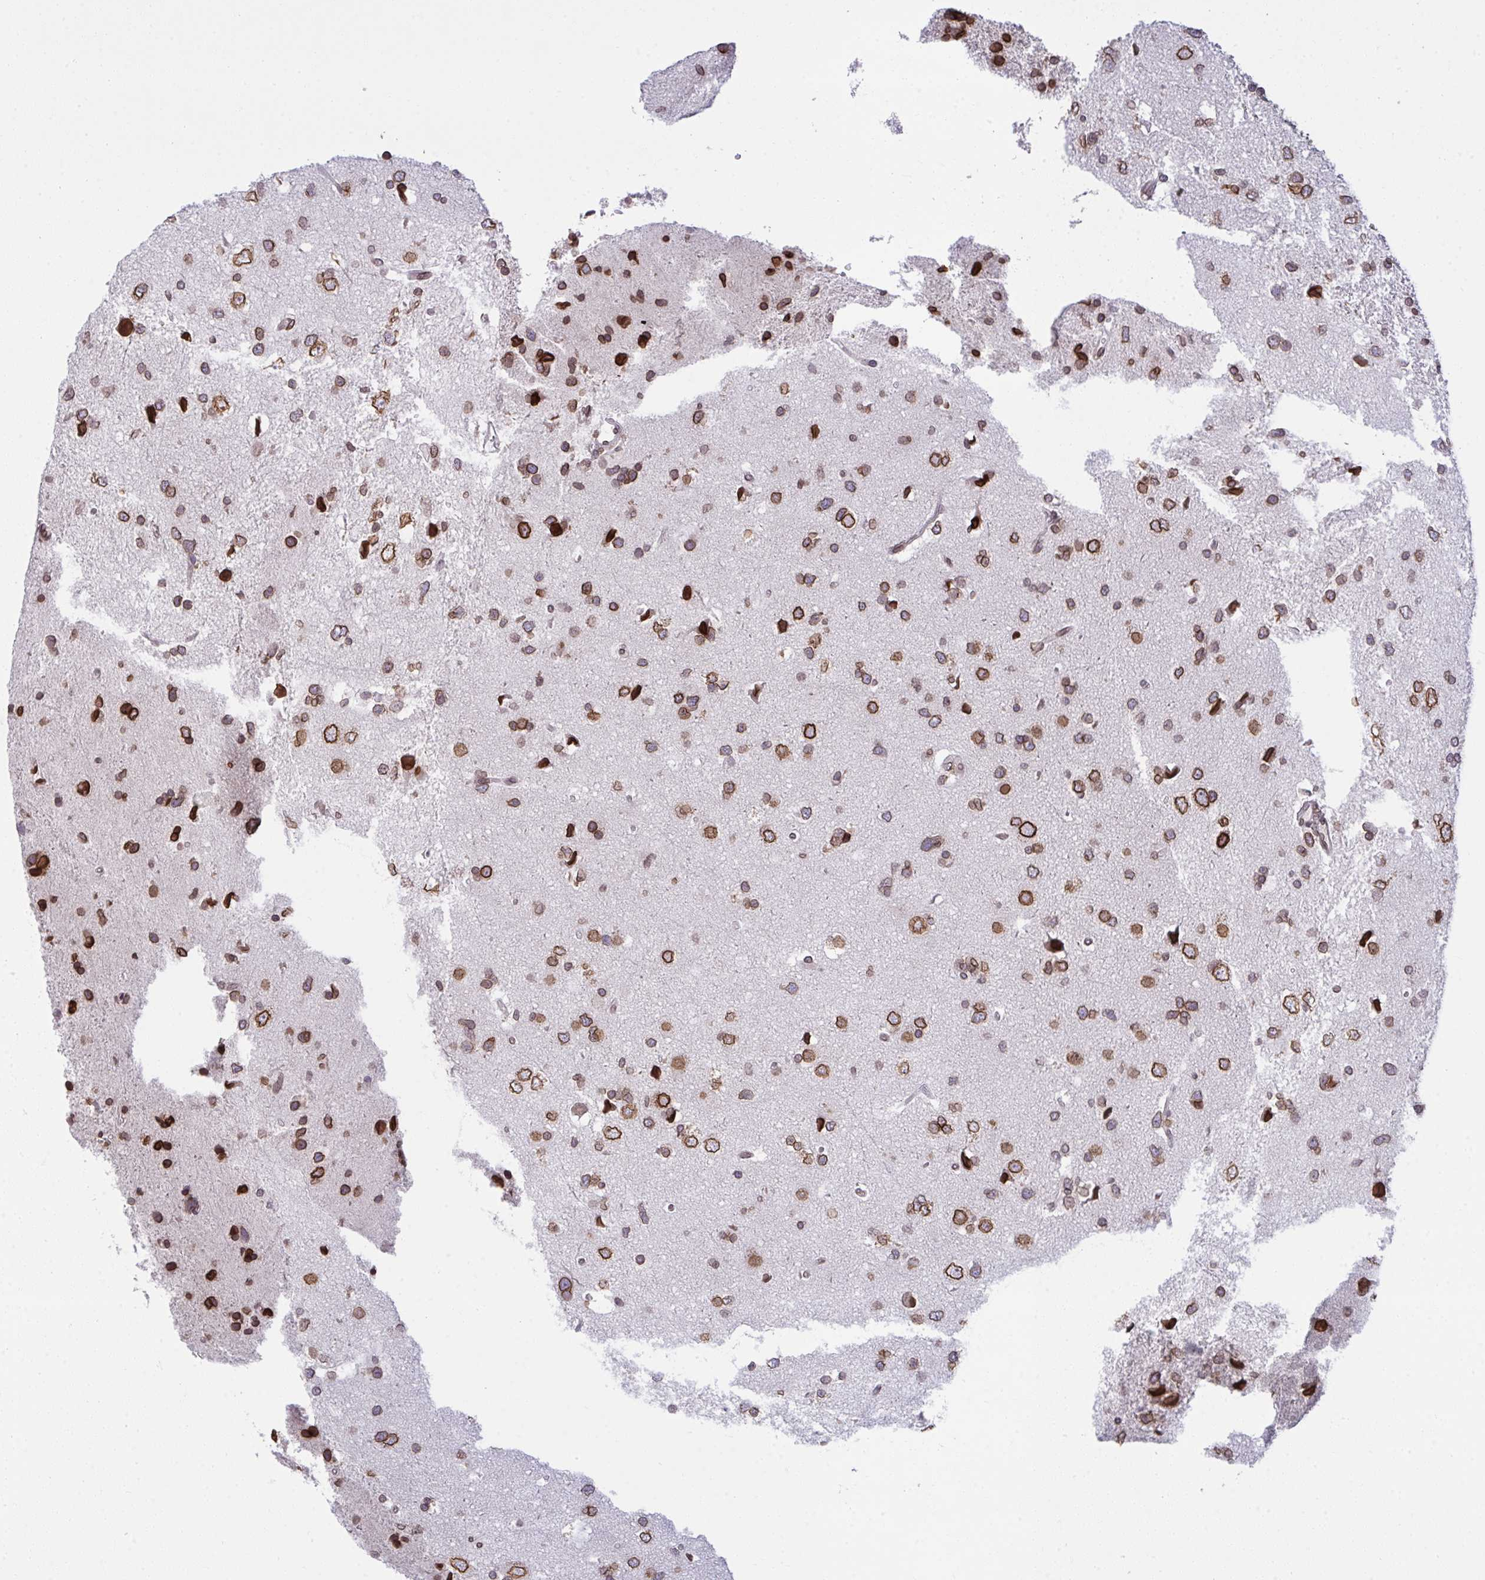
{"staining": {"intensity": "strong", "quantity": ">75%", "location": "cytoplasmic/membranous,nuclear"}, "tissue": "glioma", "cell_type": "Tumor cells", "image_type": "cancer", "snomed": [{"axis": "morphology", "description": "Glioma, malignant, Low grade"}, {"axis": "topography", "description": "Brain"}], "caption": "Protein expression analysis of glioma demonstrates strong cytoplasmic/membranous and nuclear positivity in about >75% of tumor cells. (brown staining indicates protein expression, while blue staining denotes nuclei).", "gene": "RANBP2", "patient": {"sex": "female", "age": 55}}